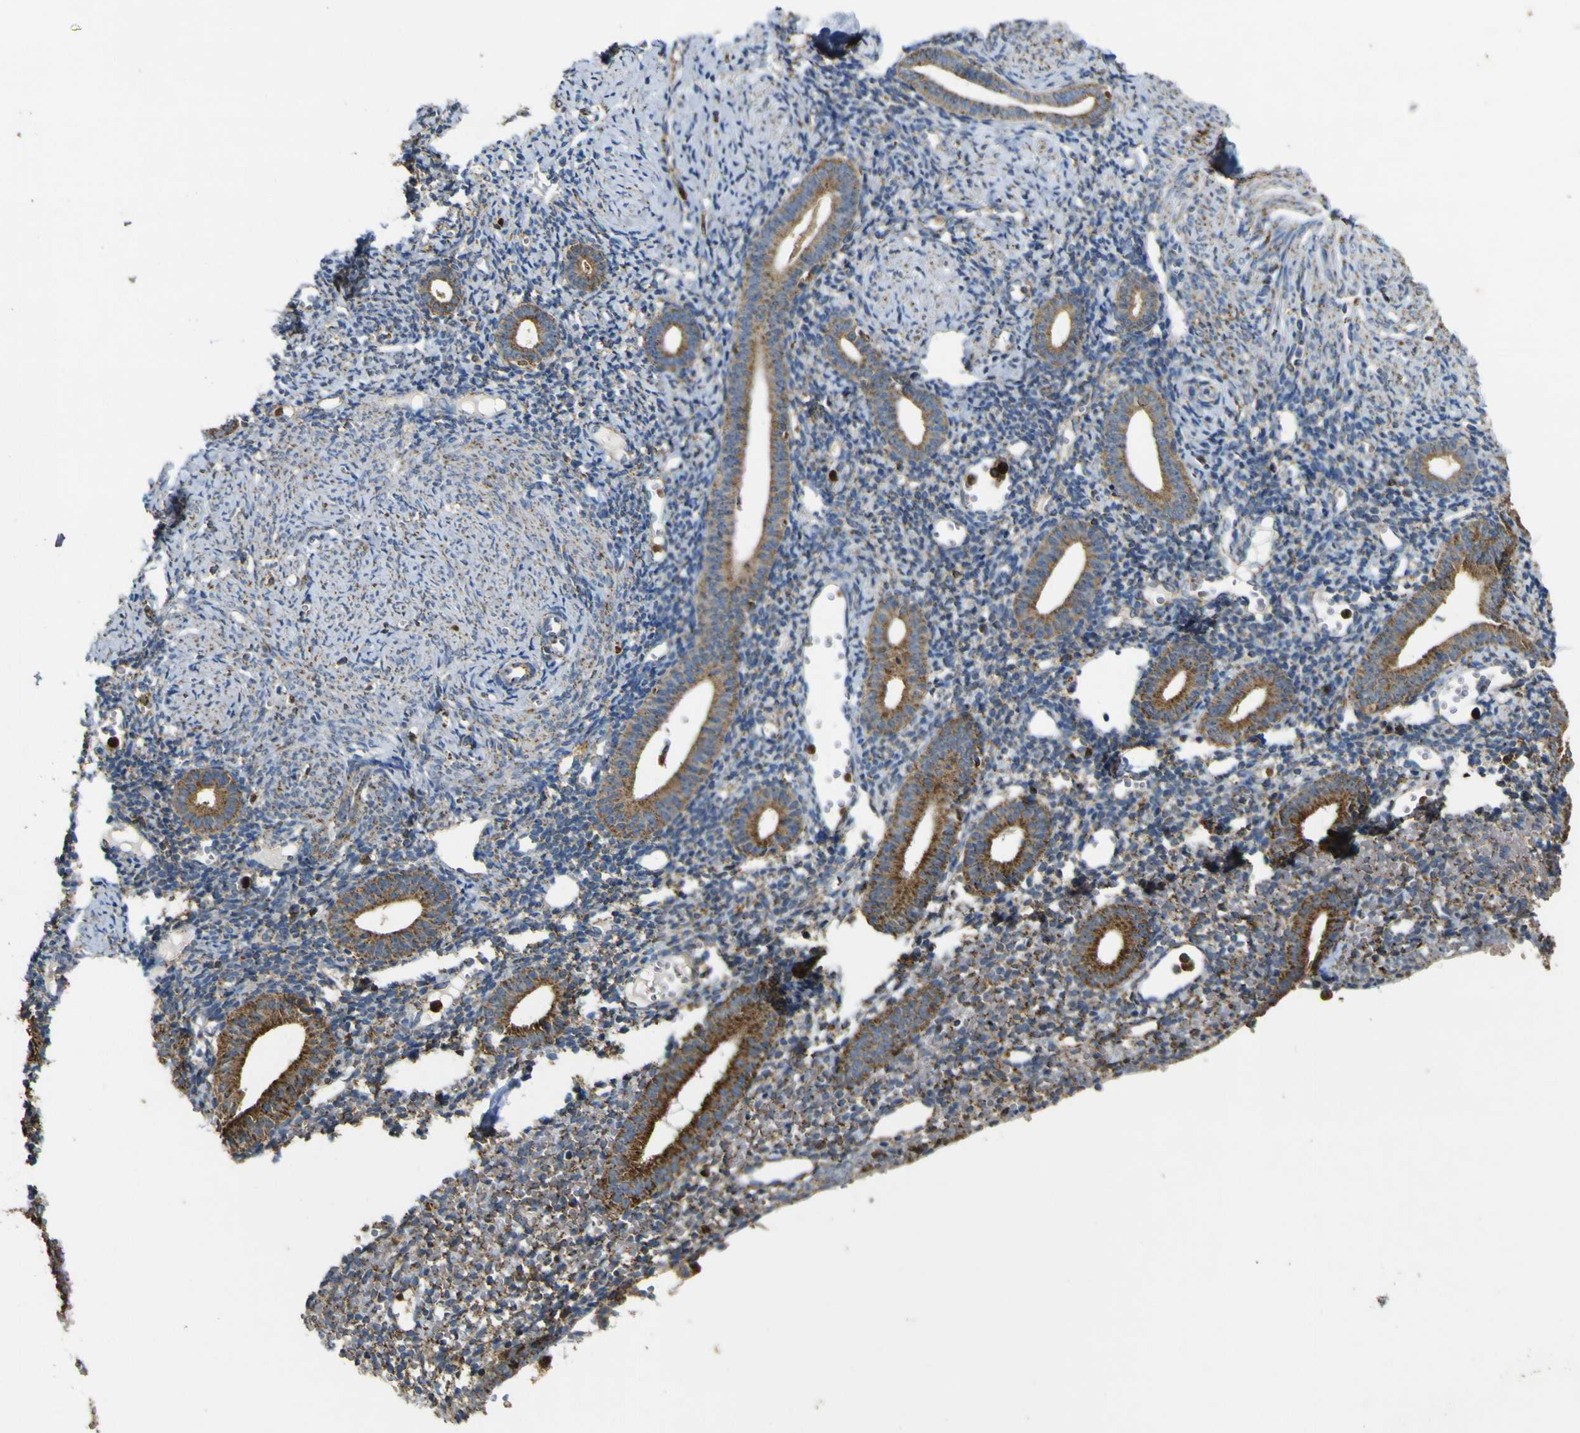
{"staining": {"intensity": "weak", "quantity": ">75%", "location": "cytoplasmic/membranous"}, "tissue": "endometrium", "cell_type": "Cells in endometrial stroma", "image_type": "normal", "snomed": [{"axis": "morphology", "description": "Normal tissue, NOS"}, {"axis": "topography", "description": "Endometrium"}], "caption": "Immunohistochemical staining of unremarkable human endometrium exhibits low levels of weak cytoplasmic/membranous staining in approximately >75% of cells in endometrial stroma. The staining was performed using DAB, with brown indicating positive protein expression. Nuclei are stained blue with hematoxylin.", "gene": "ACSL3", "patient": {"sex": "female", "age": 50}}